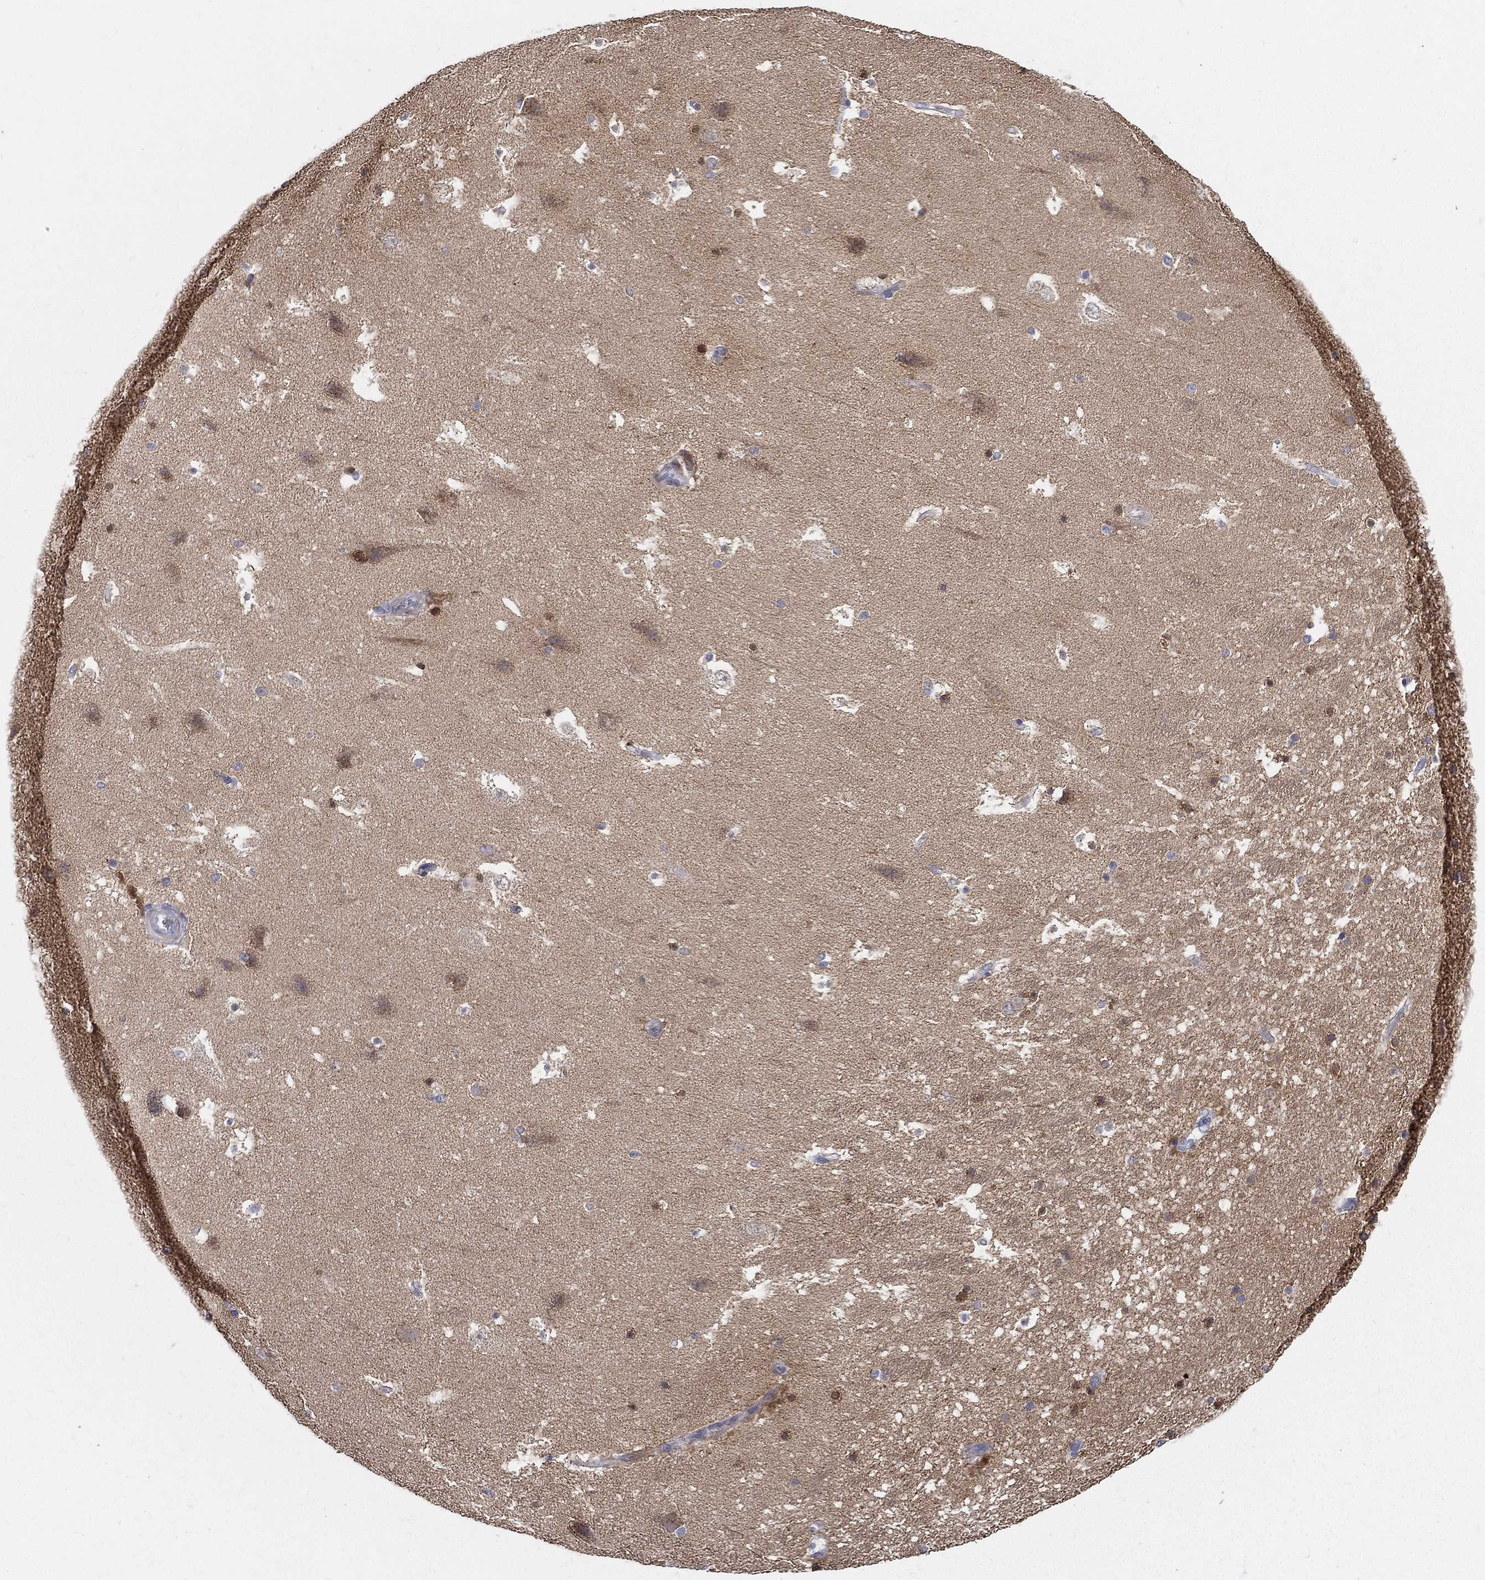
{"staining": {"intensity": "strong", "quantity": "<25%", "location": "nuclear"}, "tissue": "hippocampus", "cell_type": "Glial cells", "image_type": "normal", "snomed": [{"axis": "morphology", "description": "Normal tissue, NOS"}, {"axis": "topography", "description": "Hippocampus"}], "caption": "Protein analysis of benign hippocampus shows strong nuclear positivity in about <25% of glial cells. (DAB (3,3'-diaminobenzidine) IHC with brightfield microscopy, high magnification).", "gene": "PWWP3A", "patient": {"sex": "male", "age": 51}}